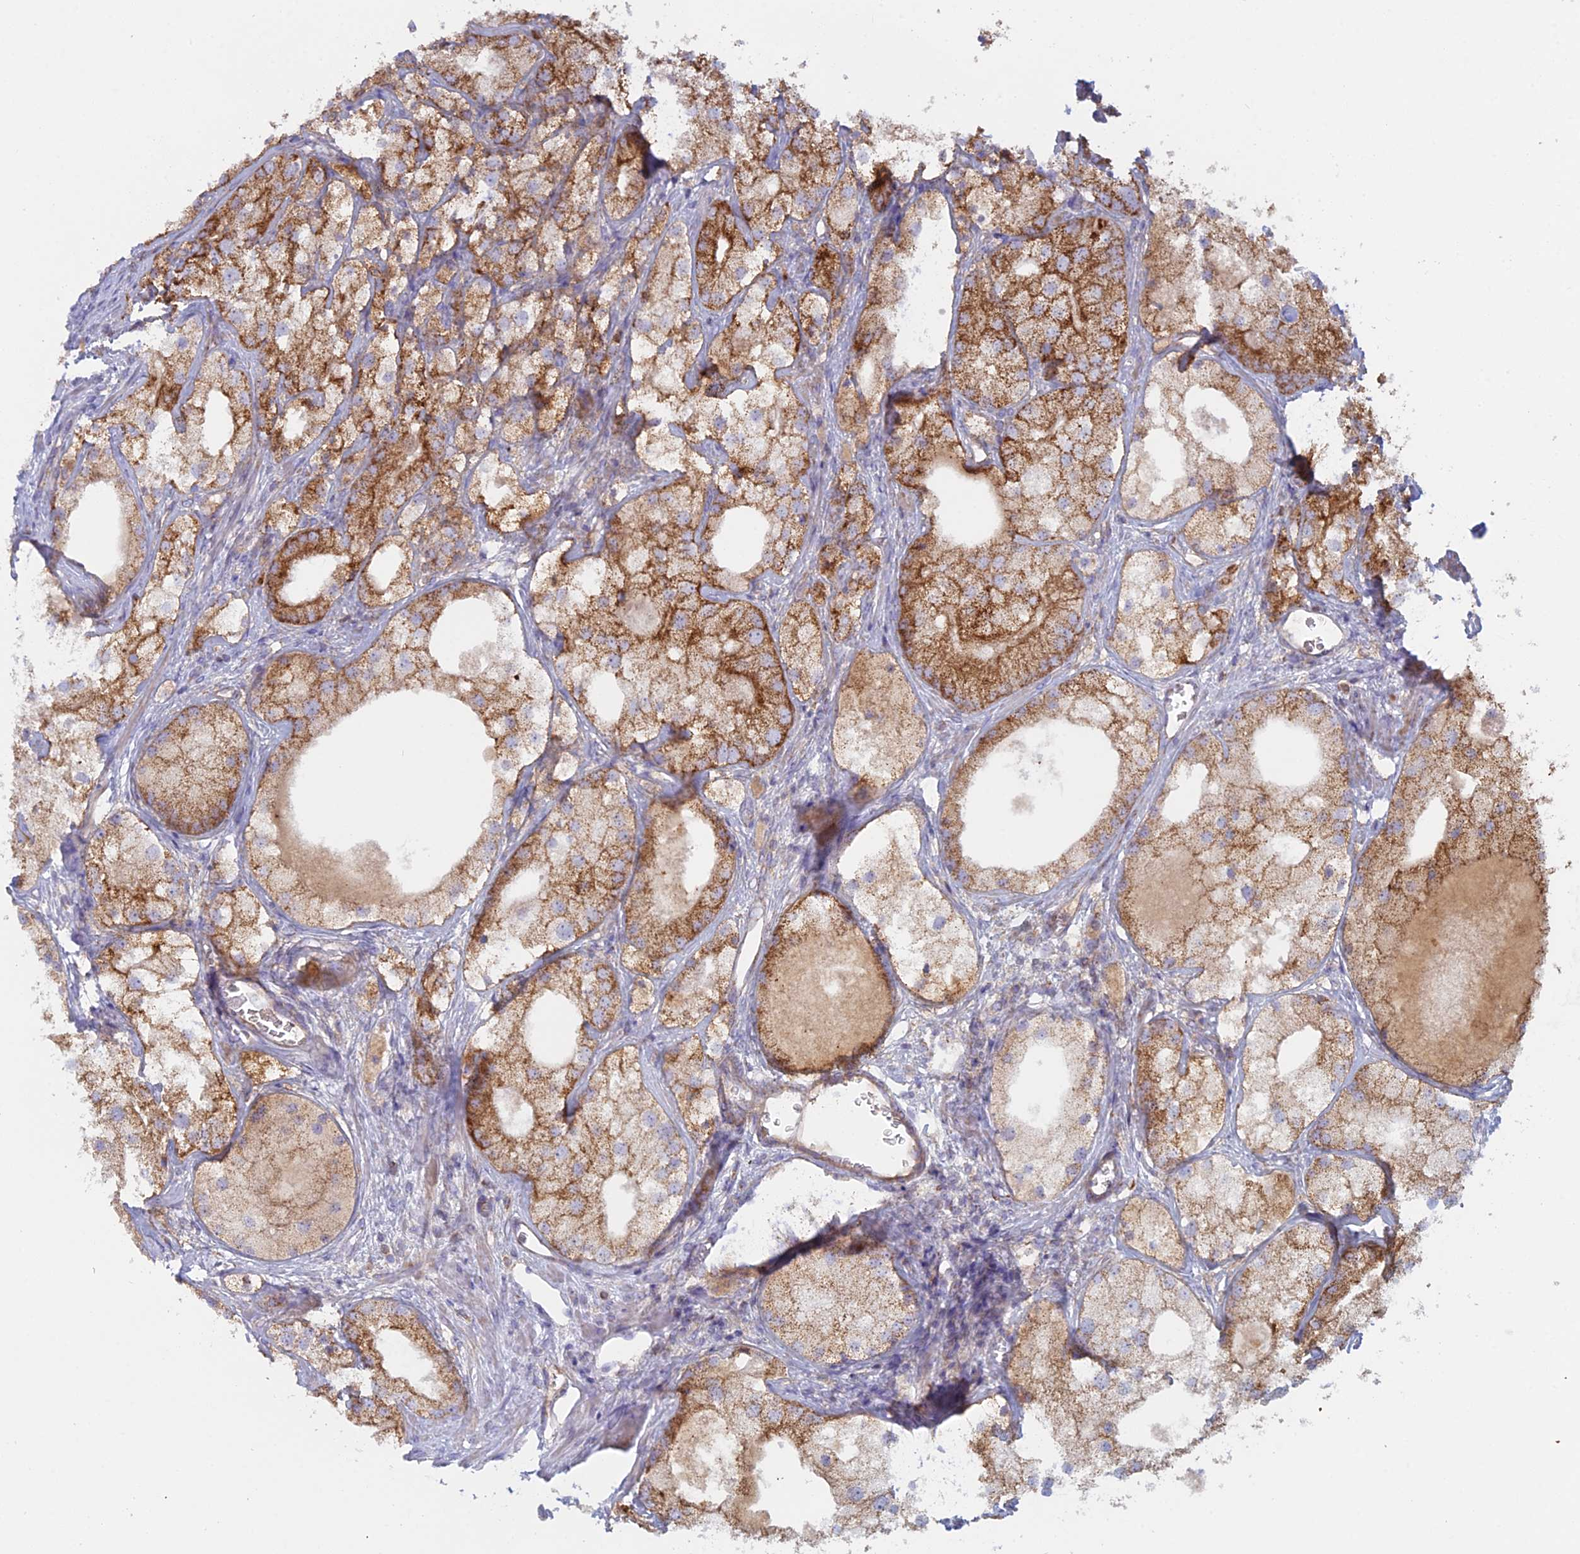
{"staining": {"intensity": "strong", "quantity": "25%-75%", "location": "cytoplasmic/membranous"}, "tissue": "prostate cancer", "cell_type": "Tumor cells", "image_type": "cancer", "snomed": [{"axis": "morphology", "description": "Adenocarcinoma, Low grade"}, {"axis": "topography", "description": "Prostate"}], "caption": "An image of human prostate cancer (adenocarcinoma (low-grade)) stained for a protein shows strong cytoplasmic/membranous brown staining in tumor cells. (DAB (3,3'-diaminobenzidine) IHC with brightfield microscopy, high magnification).", "gene": "IFTAP", "patient": {"sex": "male", "age": 69}}